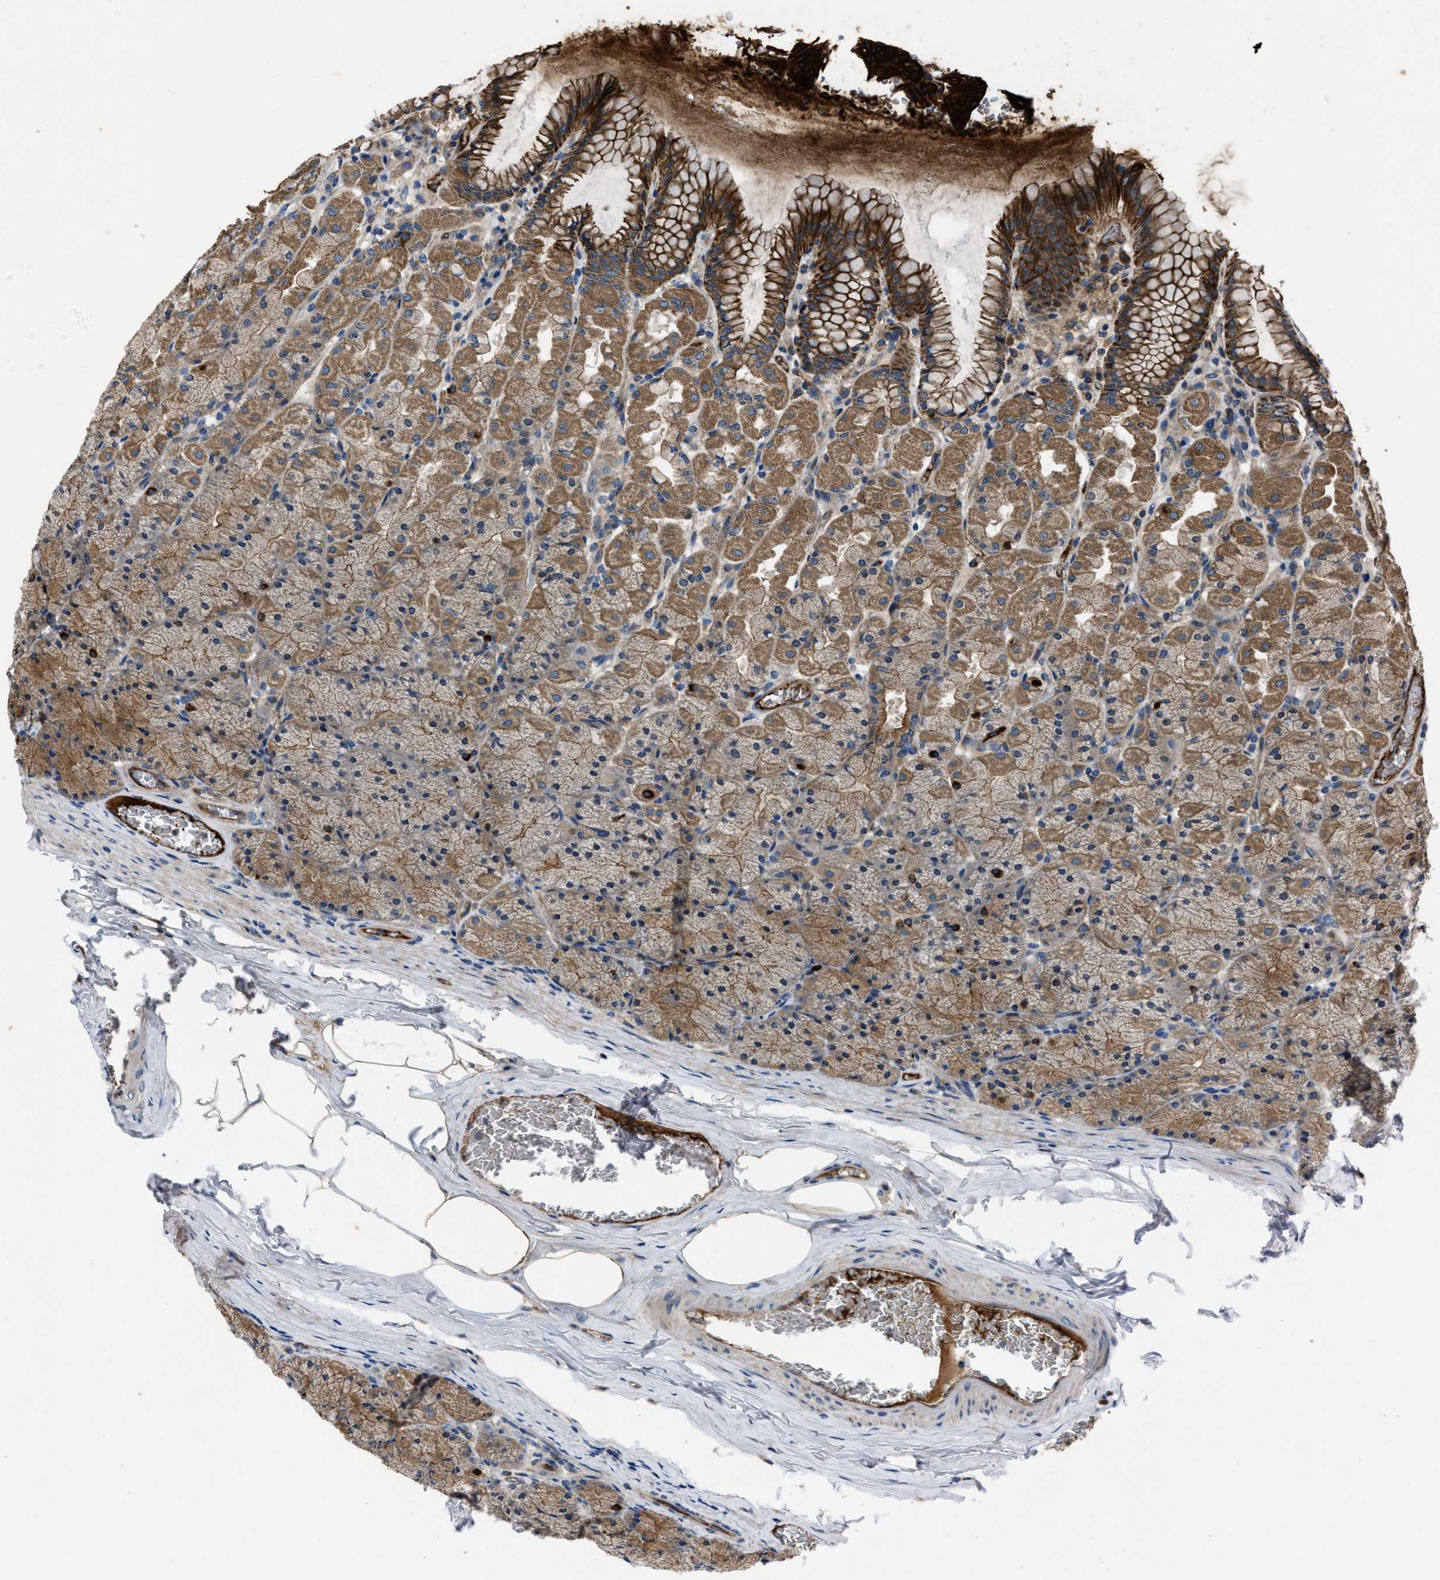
{"staining": {"intensity": "strong", "quantity": ">75%", "location": "cytoplasmic/membranous"}, "tissue": "stomach", "cell_type": "Glandular cells", "image_type": "normal", "snomed": [{"axis": "morphology", "description": "Normal tissue, NOS"}, {"axis": "topography", "description": "Stomach, upper"}], "caption": "Brown immunohistochemical staining in unremarkable human stomach reveals strong cytoplasmic/membranous staining in about >75% of glandular cells.", "gene": "ERC1", "patient": {"sex": "female", "age": 56}}